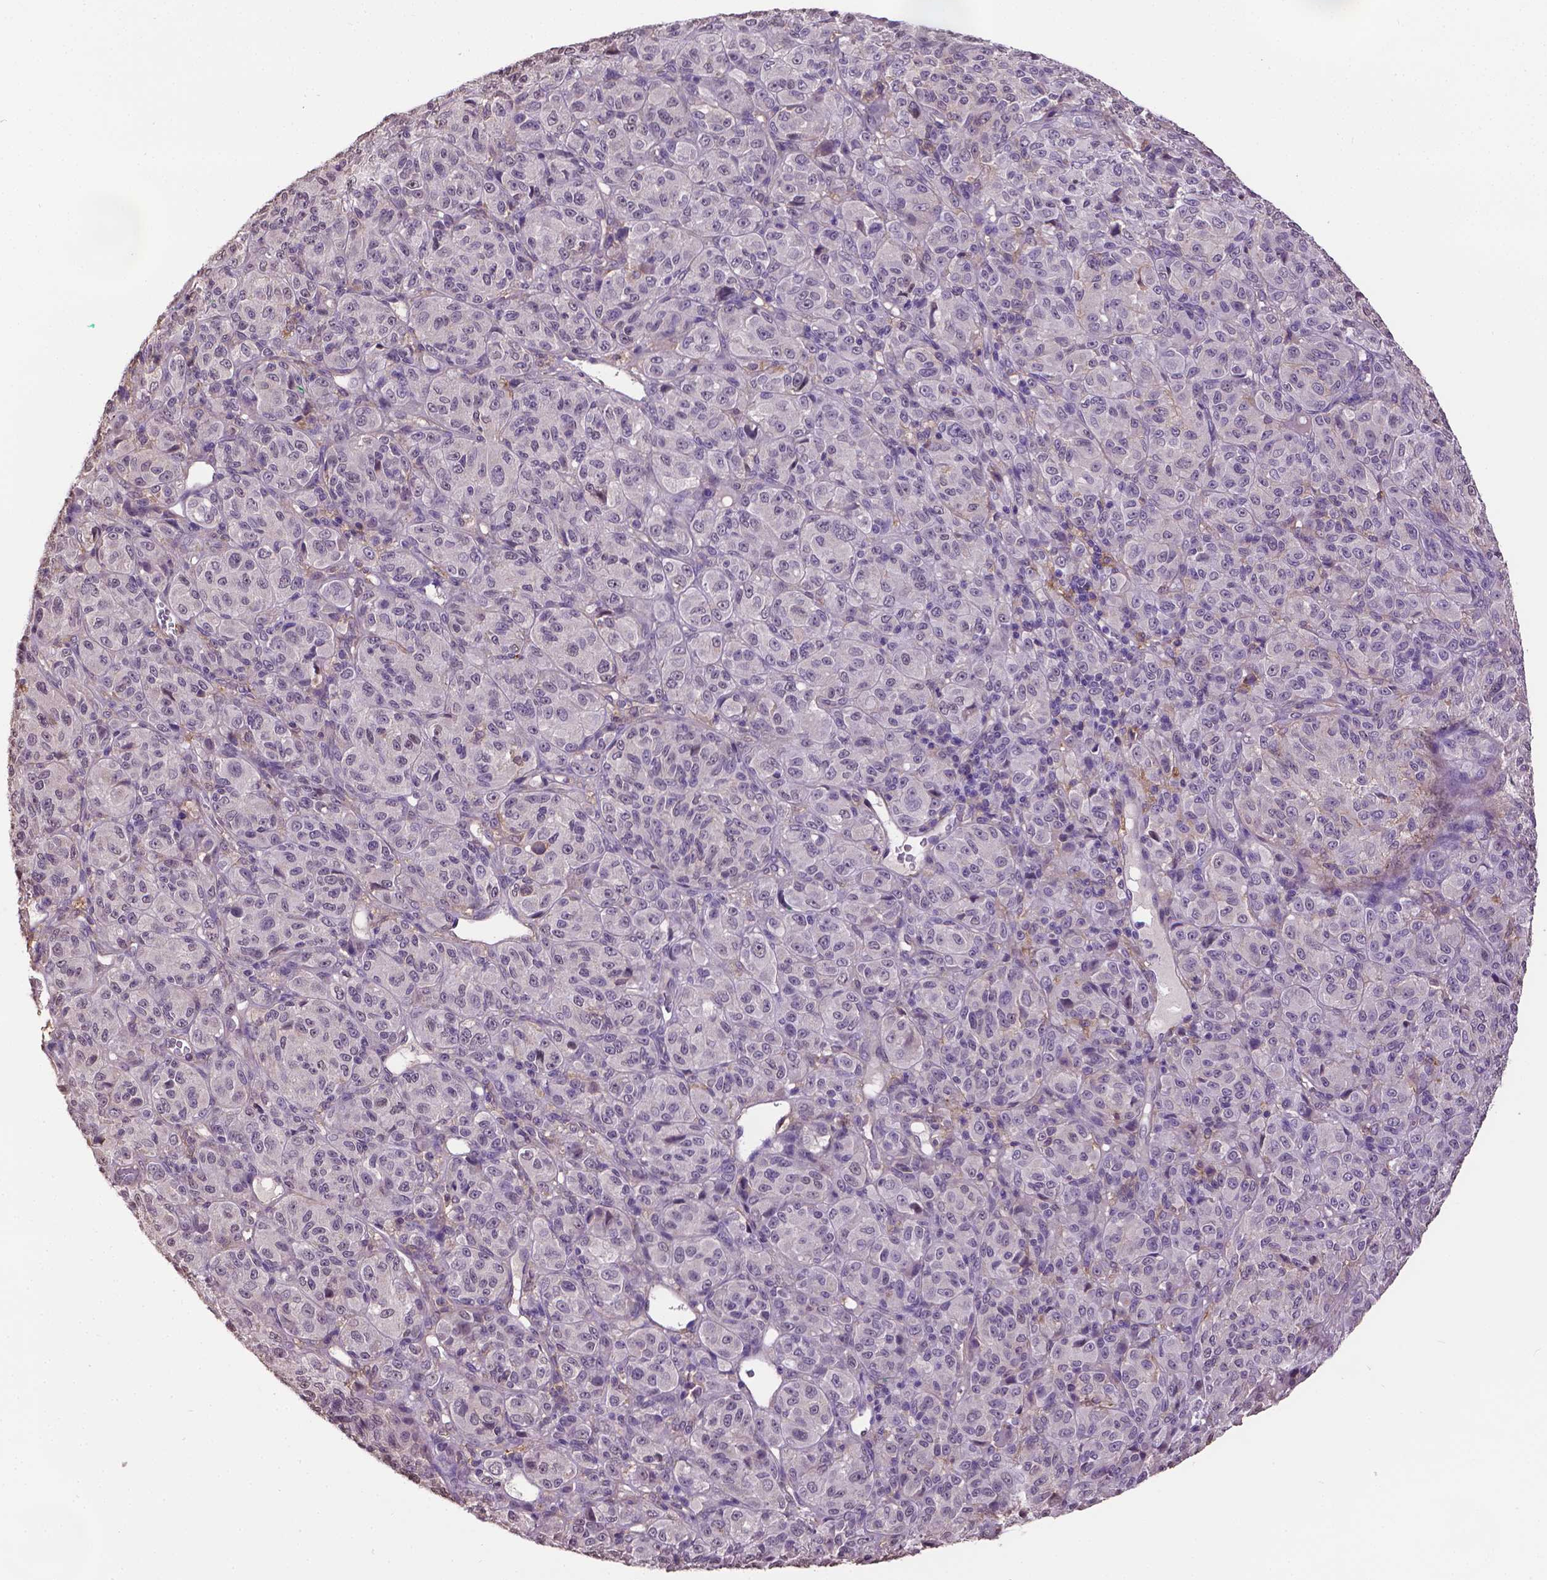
{"staining": {"intensity": "negative", "quantity": "none", "location": "none"}, "tissue": "melanoma", "cell_type": "Tumor cells", "image_type": "cancer", "snomed": [{"axis": "morphology", "description": "Malignant melanoma, Metastatic site"}, {"axis": "topography", "description": "Brain"}], "caption": "The immunohistochemistry (IHC) histopathology image has no significant positivity in tumor cells of melanoma tissue.", "gene": "CPM", "patient": {"sex": "female", "age": 56}}